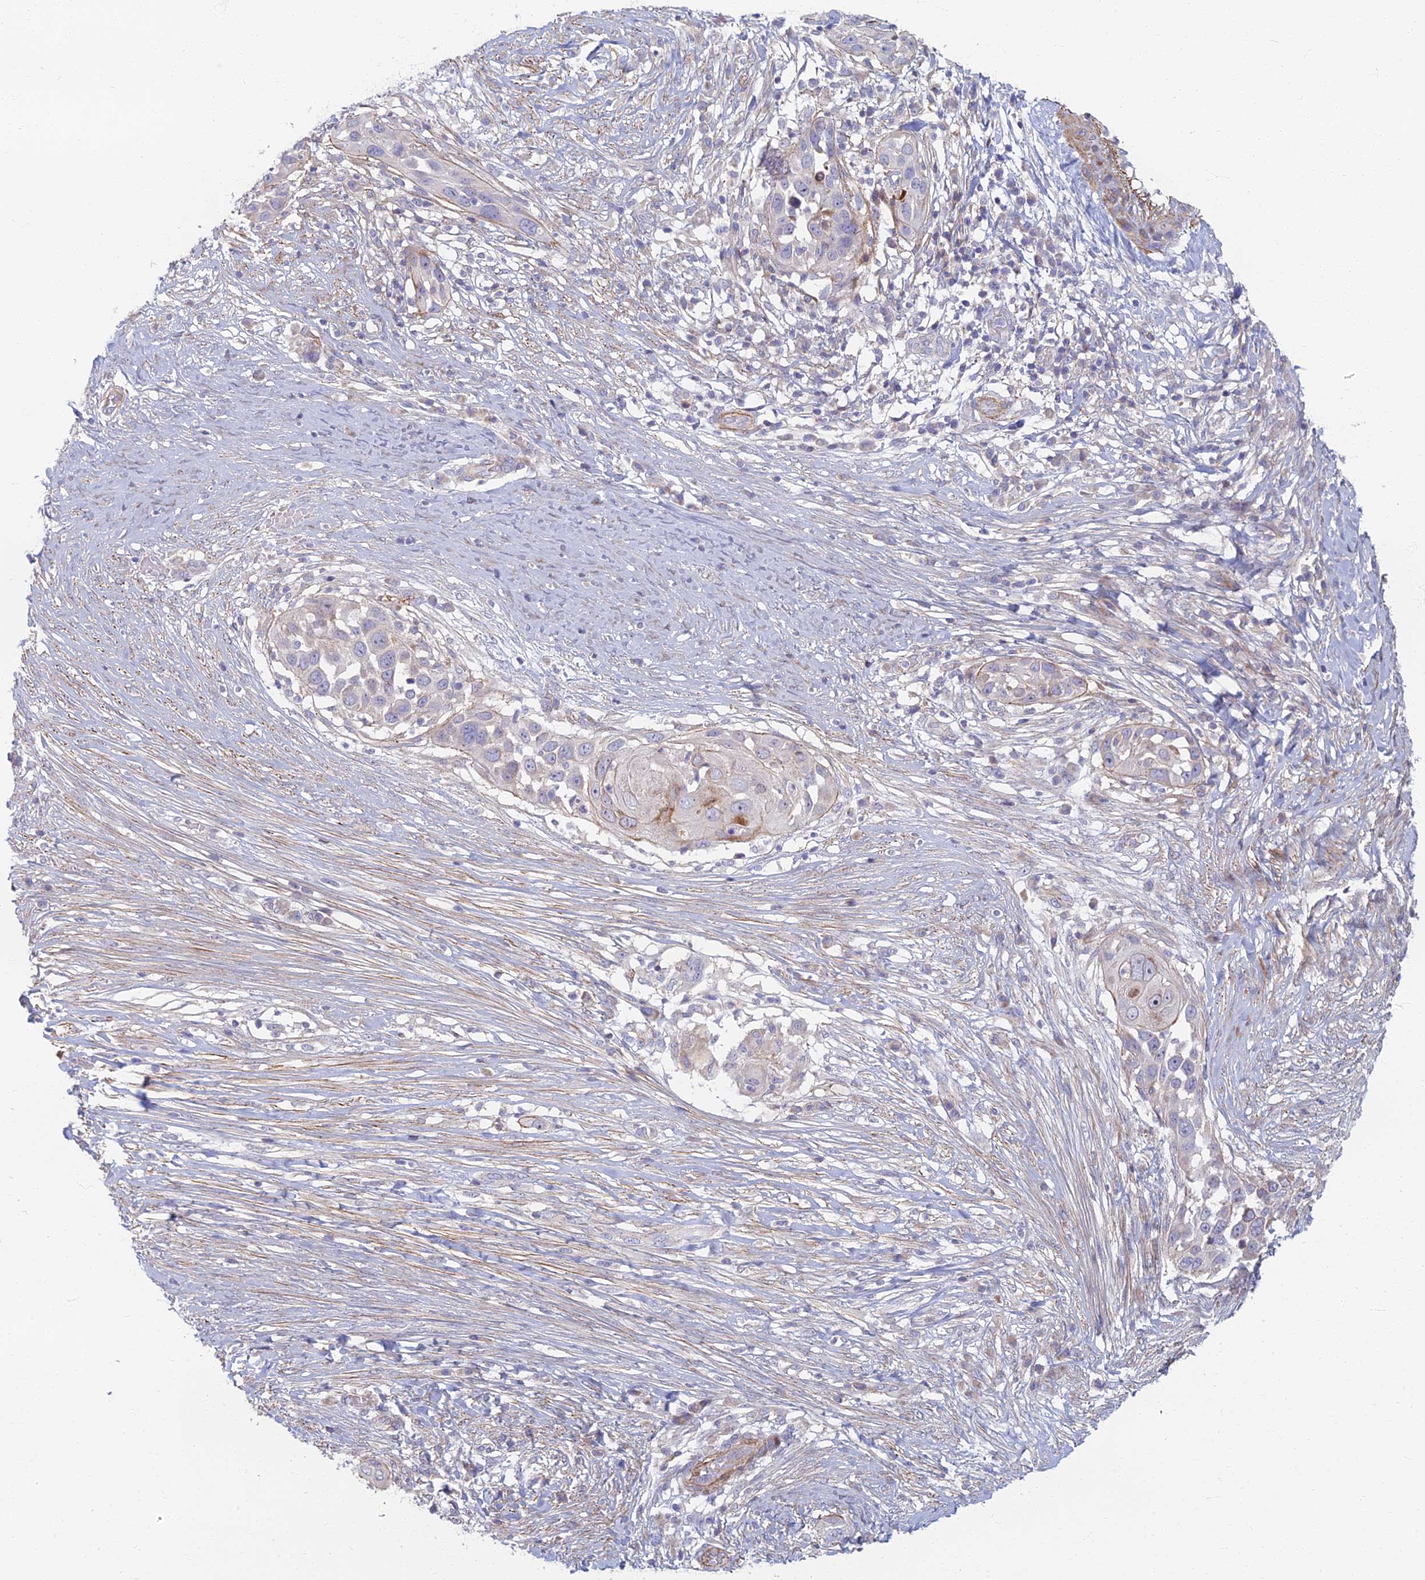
{"staining": {"intensity": "moderate", "quantity": "25%-75%", "location": "cytoplasmic/membranous"}, "tissue": "skin cancer", "cell_type": "Tumor cells", "image_type": "cancer", "snomed": [{"axis": "morphology", "description": "Squamous cell carcinoma, NOS"}, {"axis": "topography", "description": "Skin"}], "caption": "Skin cancer stained with DAB immunohistochemistry demonstrates medium levels of moderate cytoplasmic/membranous expression in approximately 25%-75% of tumor cells.", "gene": "C15orf40", "patient": {"sex": "female", "age": 44}}